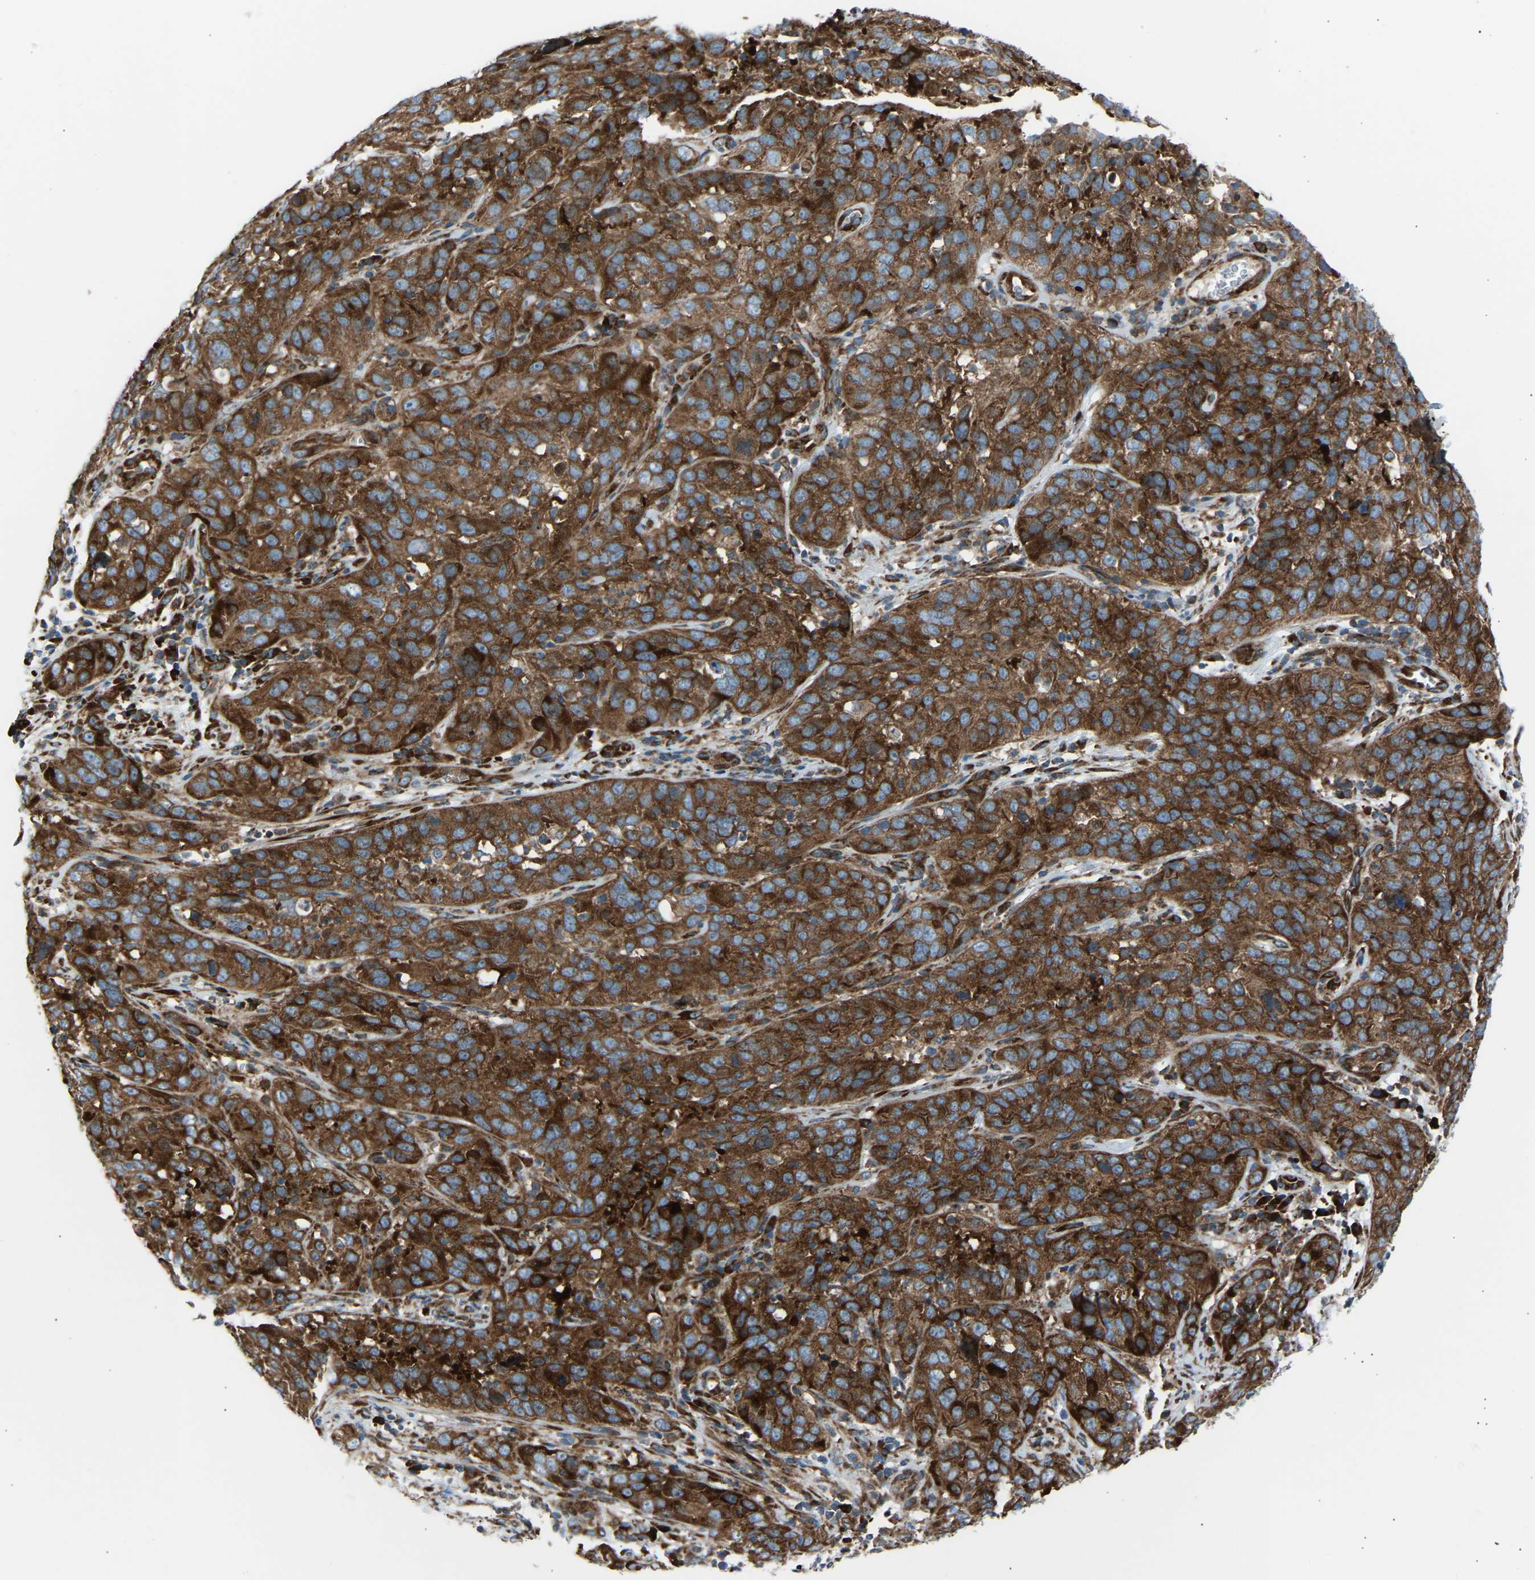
{"staining": {"intensity": "strong", "quantity": ">75%", "location": "cytoplasmic/membranous"}, "tissue": "cervical cancer", "cell_type": "Tumor cells", "image_type": "cancer", "snomed": [{"axis": "morphology", "description": "Squamous cell carcinoma, NOS"}, {"axis": "topography", "description": "Cervix"}], "caption": "An immunohistochemistry photomicrograph of tumor tissue is shown. Protein staining in brown highlights strong cytoplasmic/membranous positivity in cervical cancer within tumor cells. The protein is stained brown, and the nuclei are stained in blue (DAB (3,3'-diaminobenzidine) IHC with brightfield microscopy, high magnification).", "gene": "VPS41", "patient": {"sex": "female", "age": 32}}